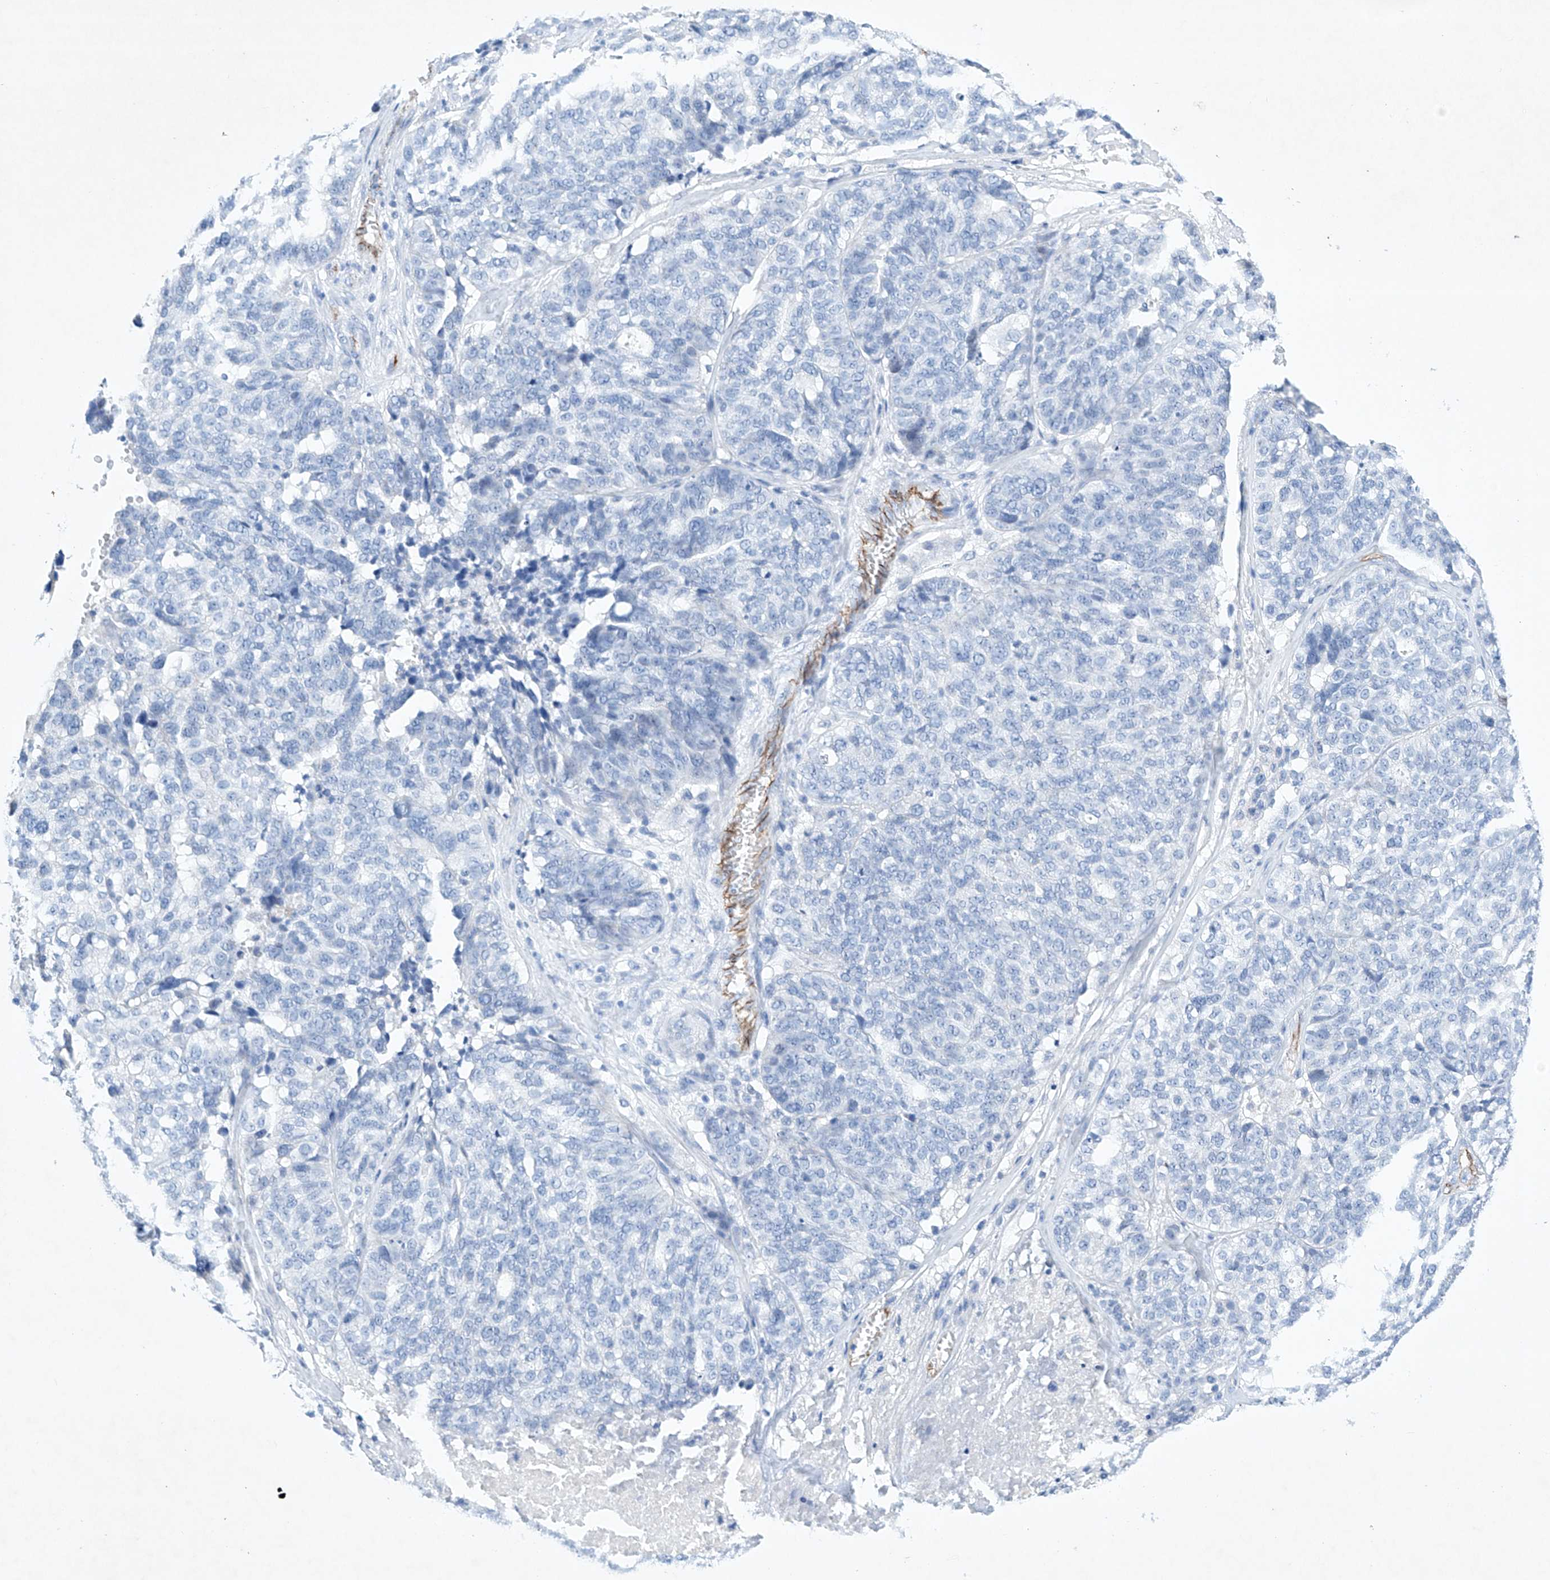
{"staining": {"intensity": "negative", "quantity": "none", "location": "none"}, "tissue": "ovarian cancer", "cell_type": "Tumor cells", "image_type": "cancer", "snomed": [{"axis": "morphology", "description": "Cystadenocarcinoma, serous, NOS"}, {"axis": "topography", "description": "Ovary"}], "caption": "Human ovarian cancer stained for a protein using immunohistochemistry (IHC) shows no staining in tumor cells.", "gene": "ETV7", "patient": {"sex": "female", "age": 59}}